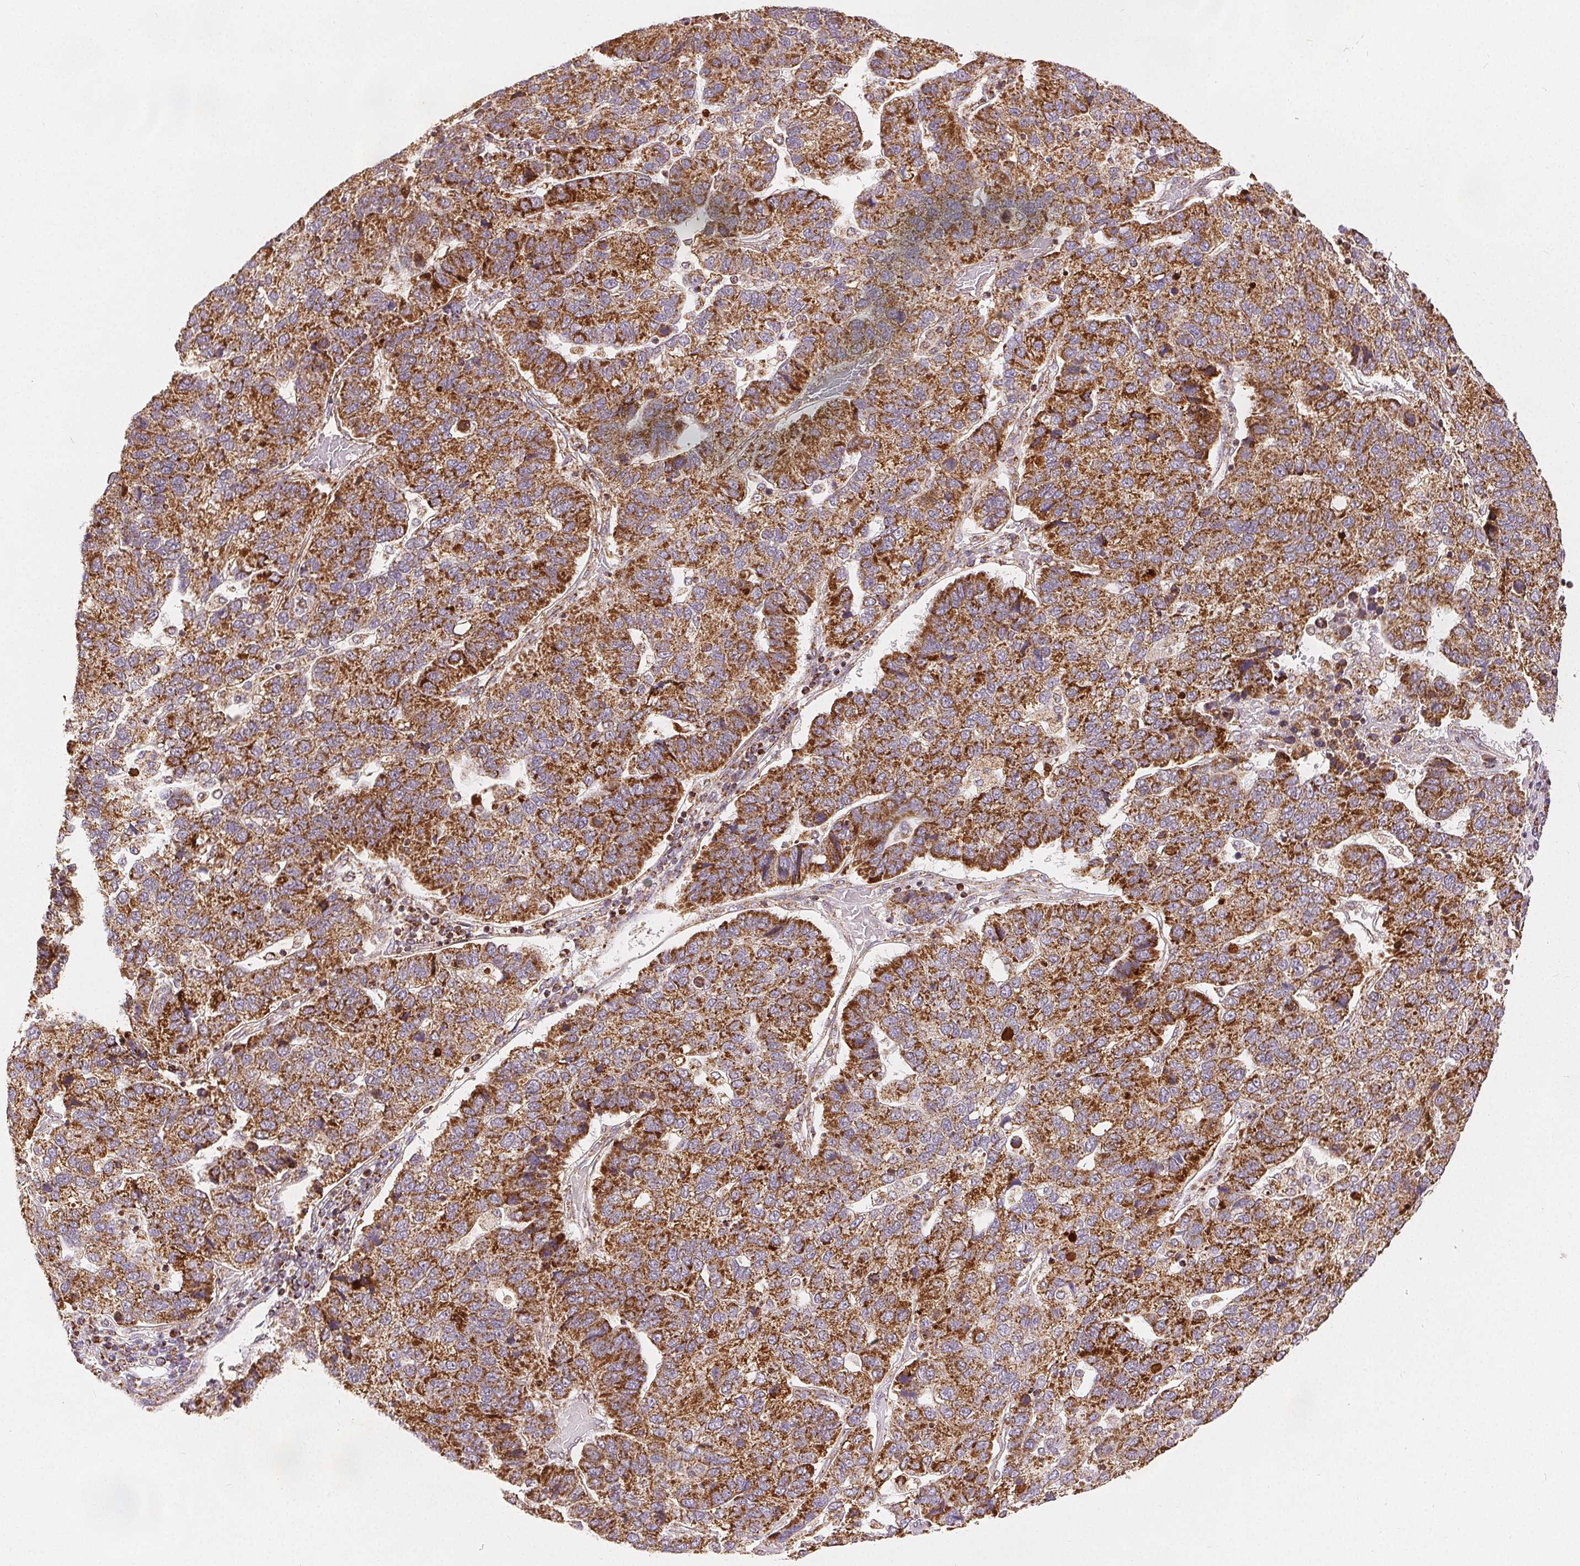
{"staining": {"intensity": "moderate", "quantity": ">75%", "location": "cytoplasmic/membranous"}, "tissue": "pancreatic cancer", "cell_type": "Tumor cells", "image_type": "cancer", "snomed": [{"axis": "morphology", "description": "Adenocarcinoma, NOS"}, {"axis": "topography", "description": "Pancreas"}], "caption": "Protein staining displays moderate cytoplasmic/membranous expression in about >75% of tumor cells in pancreatic cancer.", "gene": "SDHB", "patient": {"sex": "female", "age": 61}}